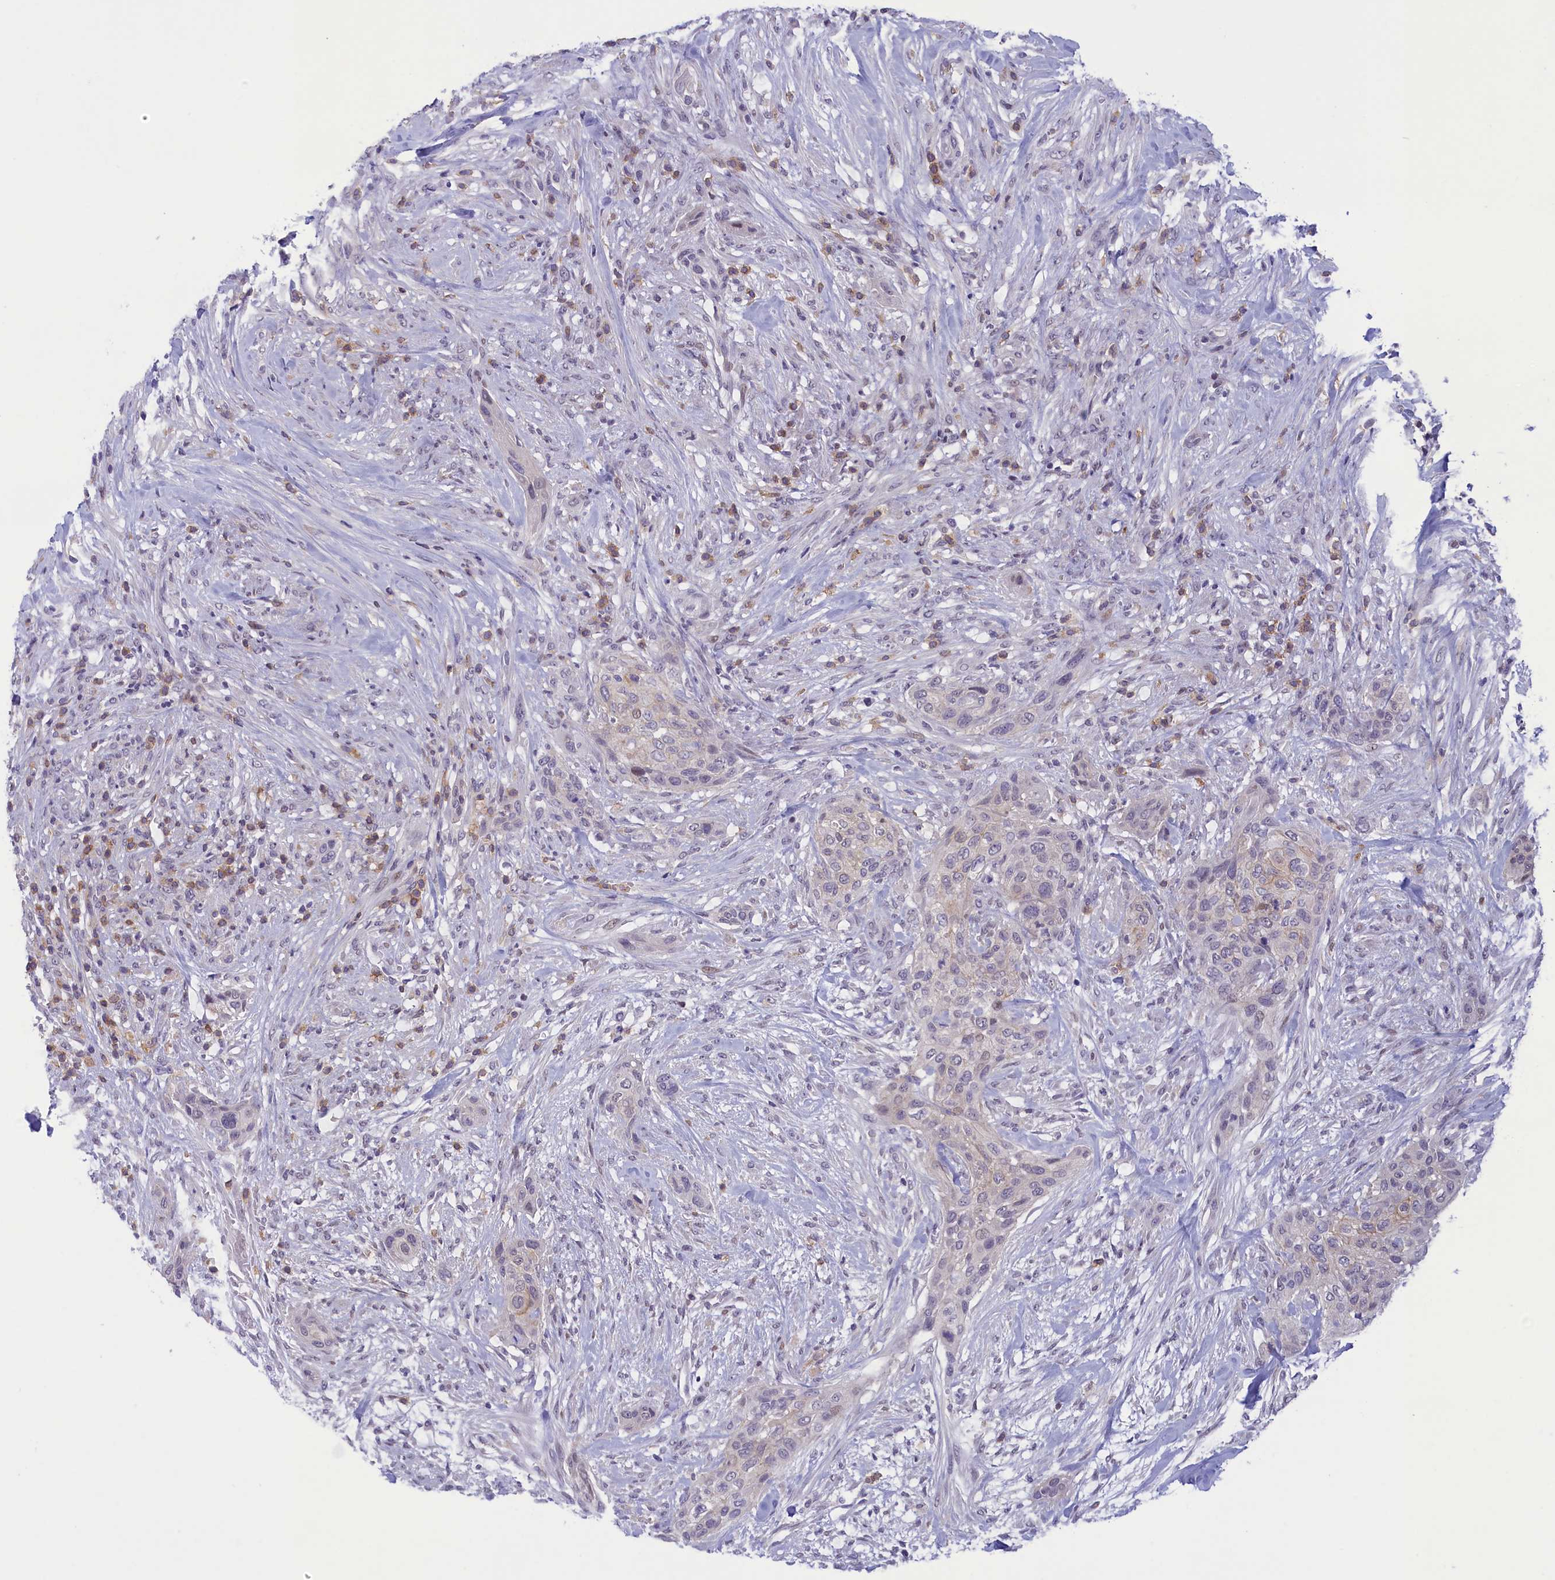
{"staining": {"intensity": "negative", "quantity": "none", "location": "none"}, "tissue": "urothelial cancer", "cell_type": "Tumor cells", "image_type": "cancer", "snomed": [{"axis": "morphology", "description": "Urothelial carcinoma, High grade"}, {"axis": "topography", "description": "Urinary bladder"}], "caption": "Immunohistochemistry histopathology image of neoplastic tissue: urothelial cancer stained with DAB demonstrates no significant protein expression in tumor cells. (DAB (3,3'-diaminobenzidine) IHC with hematoxylin counter stain).", "gene": "CORO2A", "patient": {"sex": "male", "age": 35}}